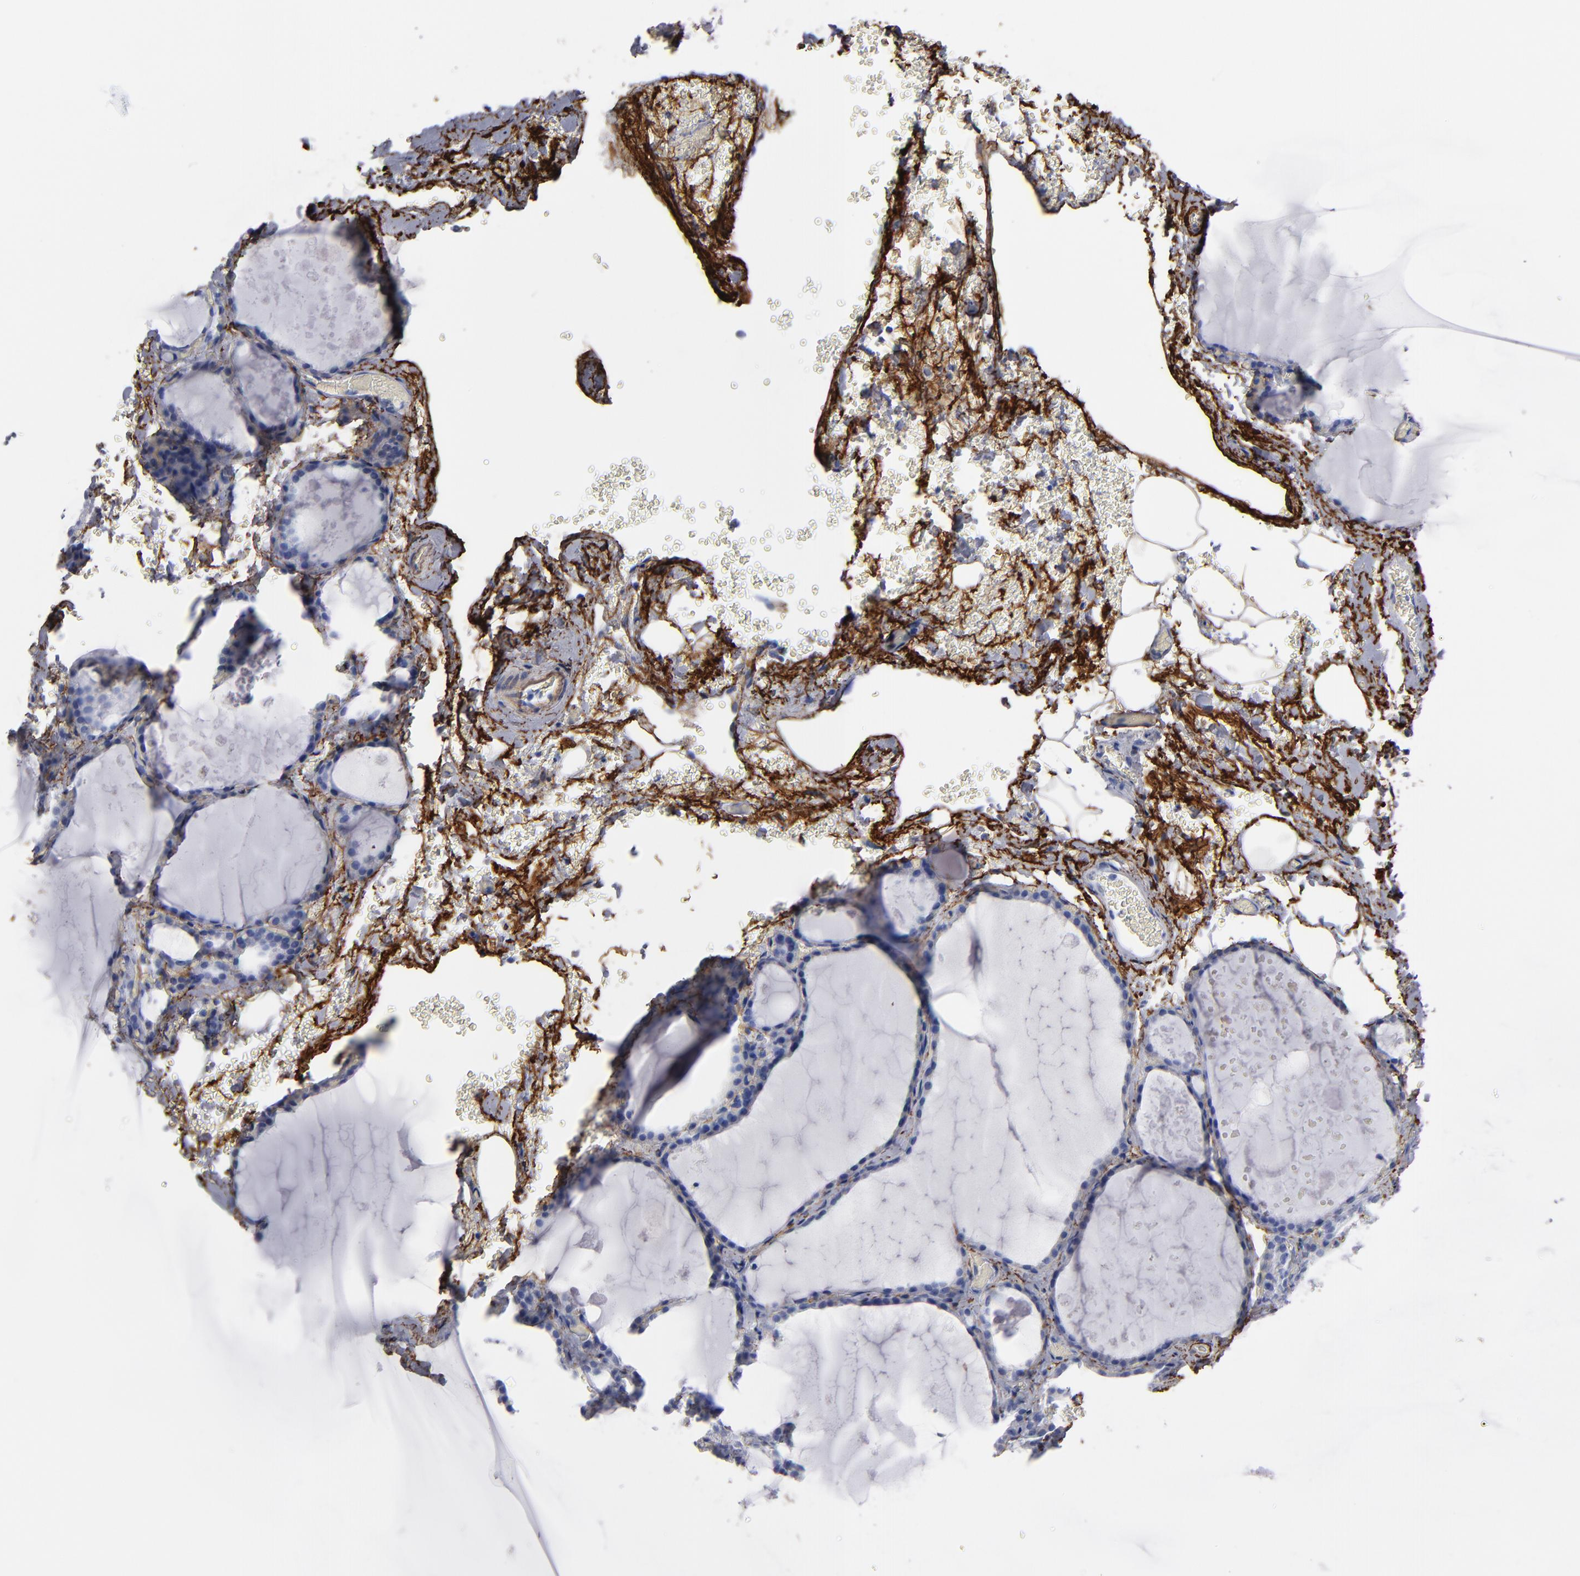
{"staining": {"intensity": "negative", "quantity": "none", "location": "none"}, "tissue": "thyroid gland", "cell_type": "Glandular cells", "image_type": "normal", "snomed": [{"axis": "morphology", "description": "Normal tissue, NOS"}, {"axis": "topography", "description": "Thyroid gland"}], "caption": "This is a photomicrograph of immunohistochemistry (IHC) staining of unremarkable thyroid gland, which shows no positivity in glandular cells. (IHC, brightfield microscopy, high magnification).", "gene": "EMILIN1", "patient": {"sex": "male", "age": 61}}